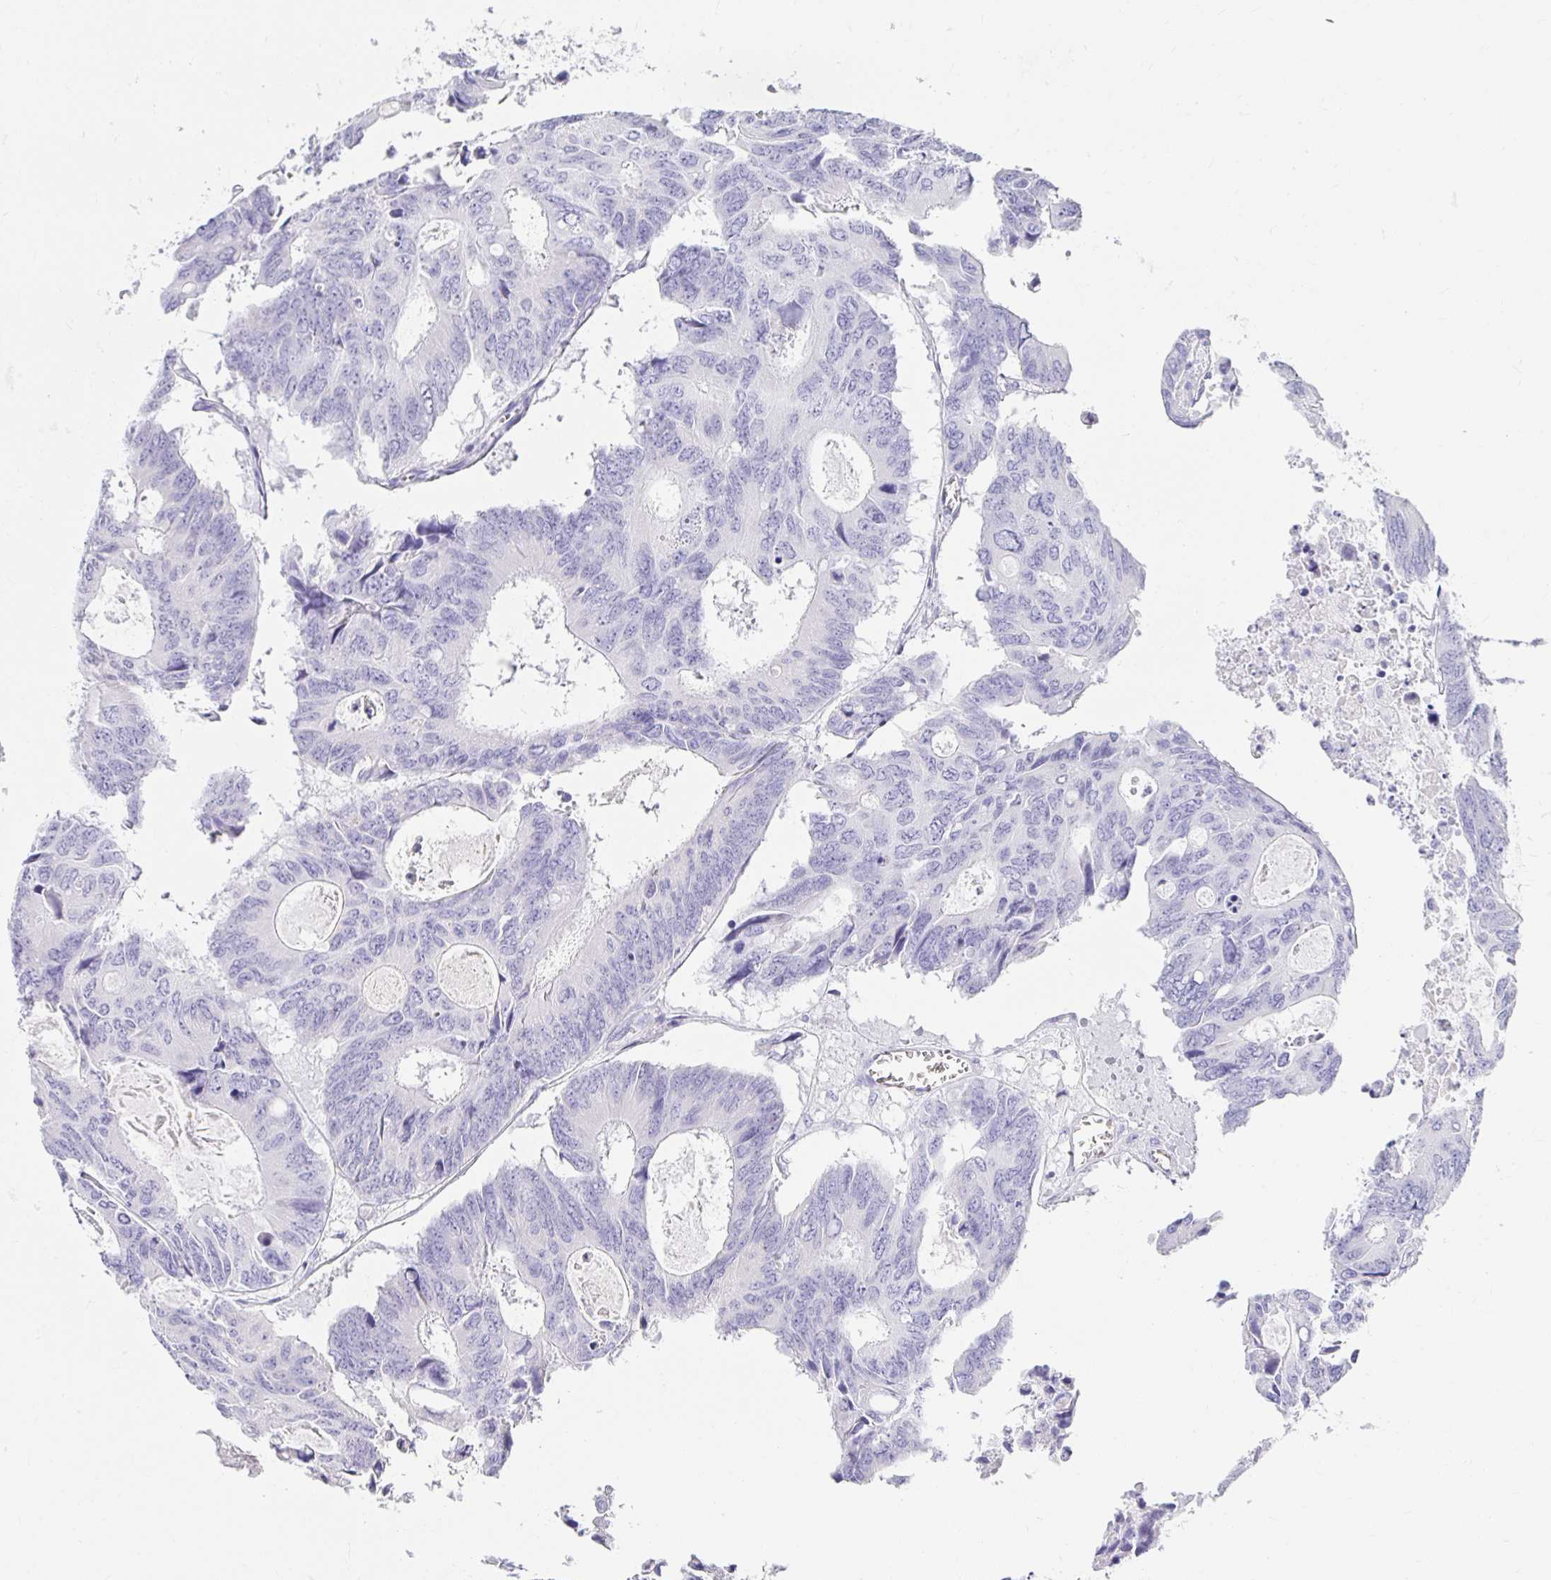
{"staining": {"intensity": "negative", "quantity": "none", "location": "none"}, "tissue": "colorectal cancer", "cell_type": "Tumor cells", "image_type": "cancer", "snomed": [{"axis": "morphology", "description": "Adenocarcinoma, NOS"}, {"axis": "topography", "description": "Rectum"}], "caption": "Histopathology image shows no protein expression in tumor cells of adenocarcinoma (colorectal) tissue.", "gene": "CHAT", "patient": {"sex": "male", "age": 76}}